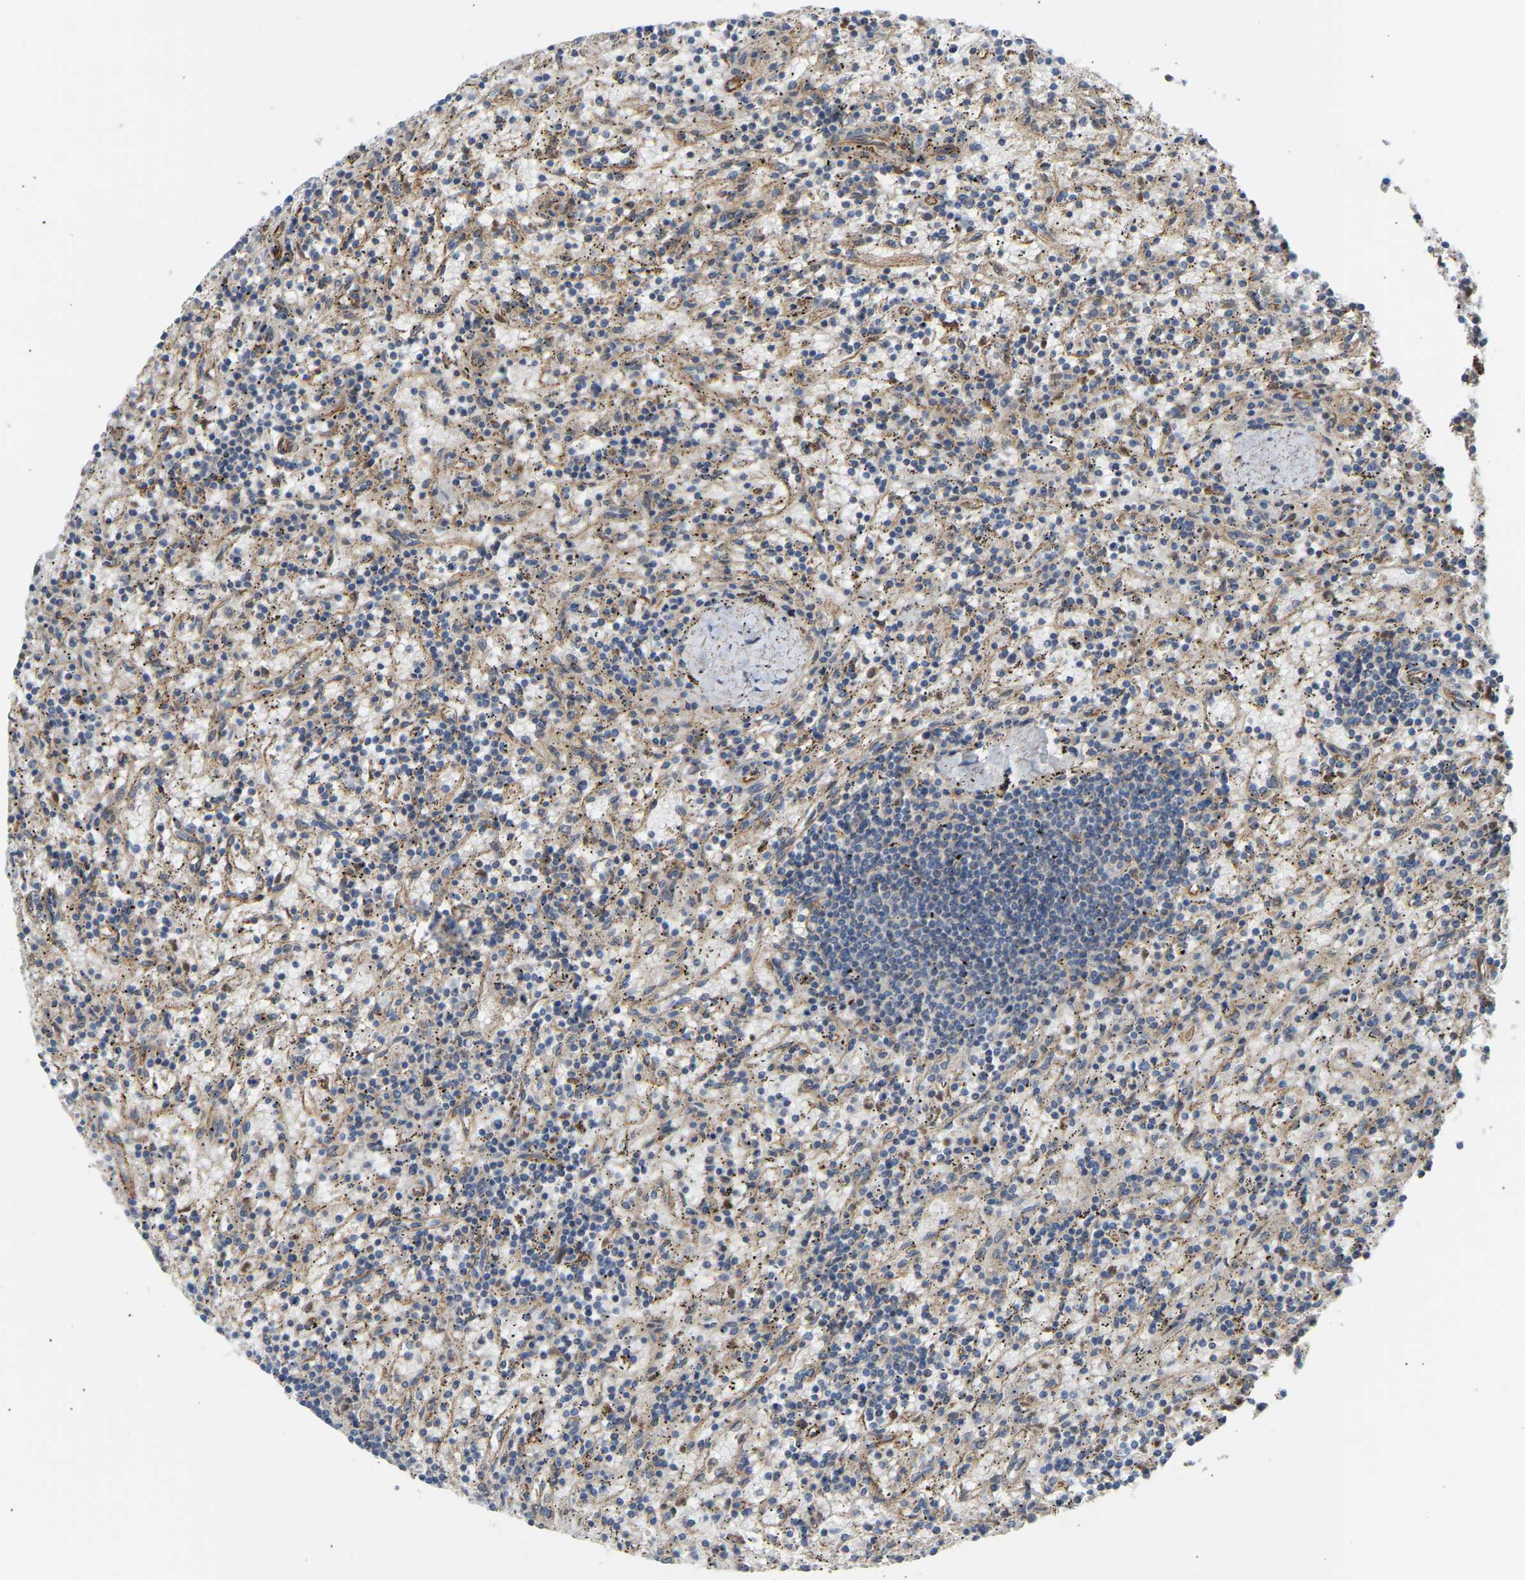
{"staining": {"intensity": "weak", "quantity": "<25%", "location": "cytoplasmic/membranous"}, "tissue": "lymphoma", "cell_type": "Tumor cells", "image_type": "cancer", "snomed": [{"axis": "morphology", "description": "Malignant lymphoma, non-Hodgkin's type, Low grade"}, {"axis": "topography", "description": "Spleen"}], "caption": "The micrograph exhibits no significant positivity in tumor cells of lymphoma.", "gene": "YIPF2", "patient": {"sex": "male", "age": 76}}